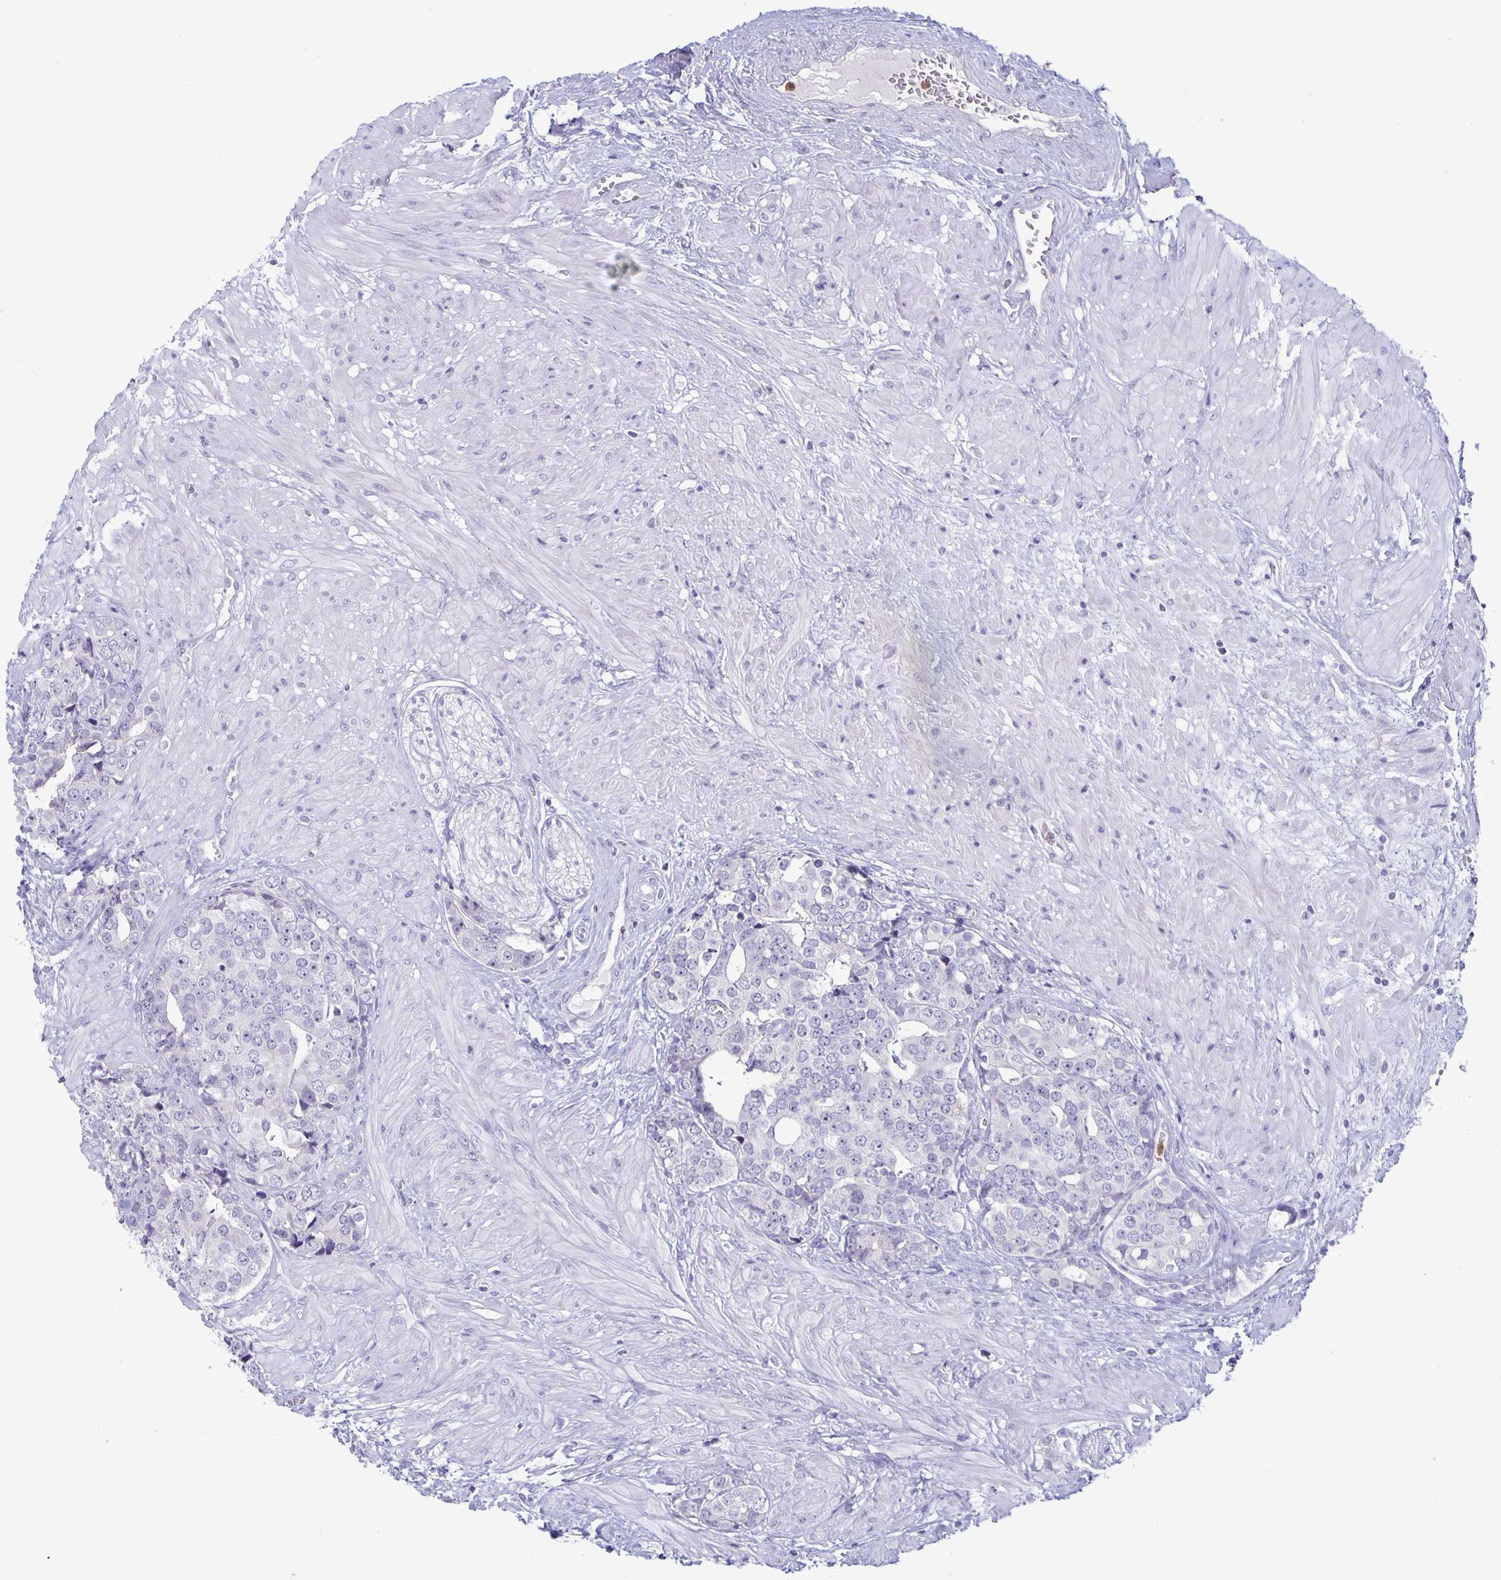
{"staining": {"intensity": "negative", "quantity": "none", "location": "none"}, "tissue": "prostate cancer", "cell_type": "Tumor cells", "image_type": "cancer", "snomed": [{"axis": "morphology", "description": "Adenocarcinoma, High grade"}, {"axis": "topography", "description": "Prostate"}], "caption": "Tumor cells show no significant protein expression in prostate cancer.", "gene": "PLCB3", "patient": {"sex": "male", "age": 71}}